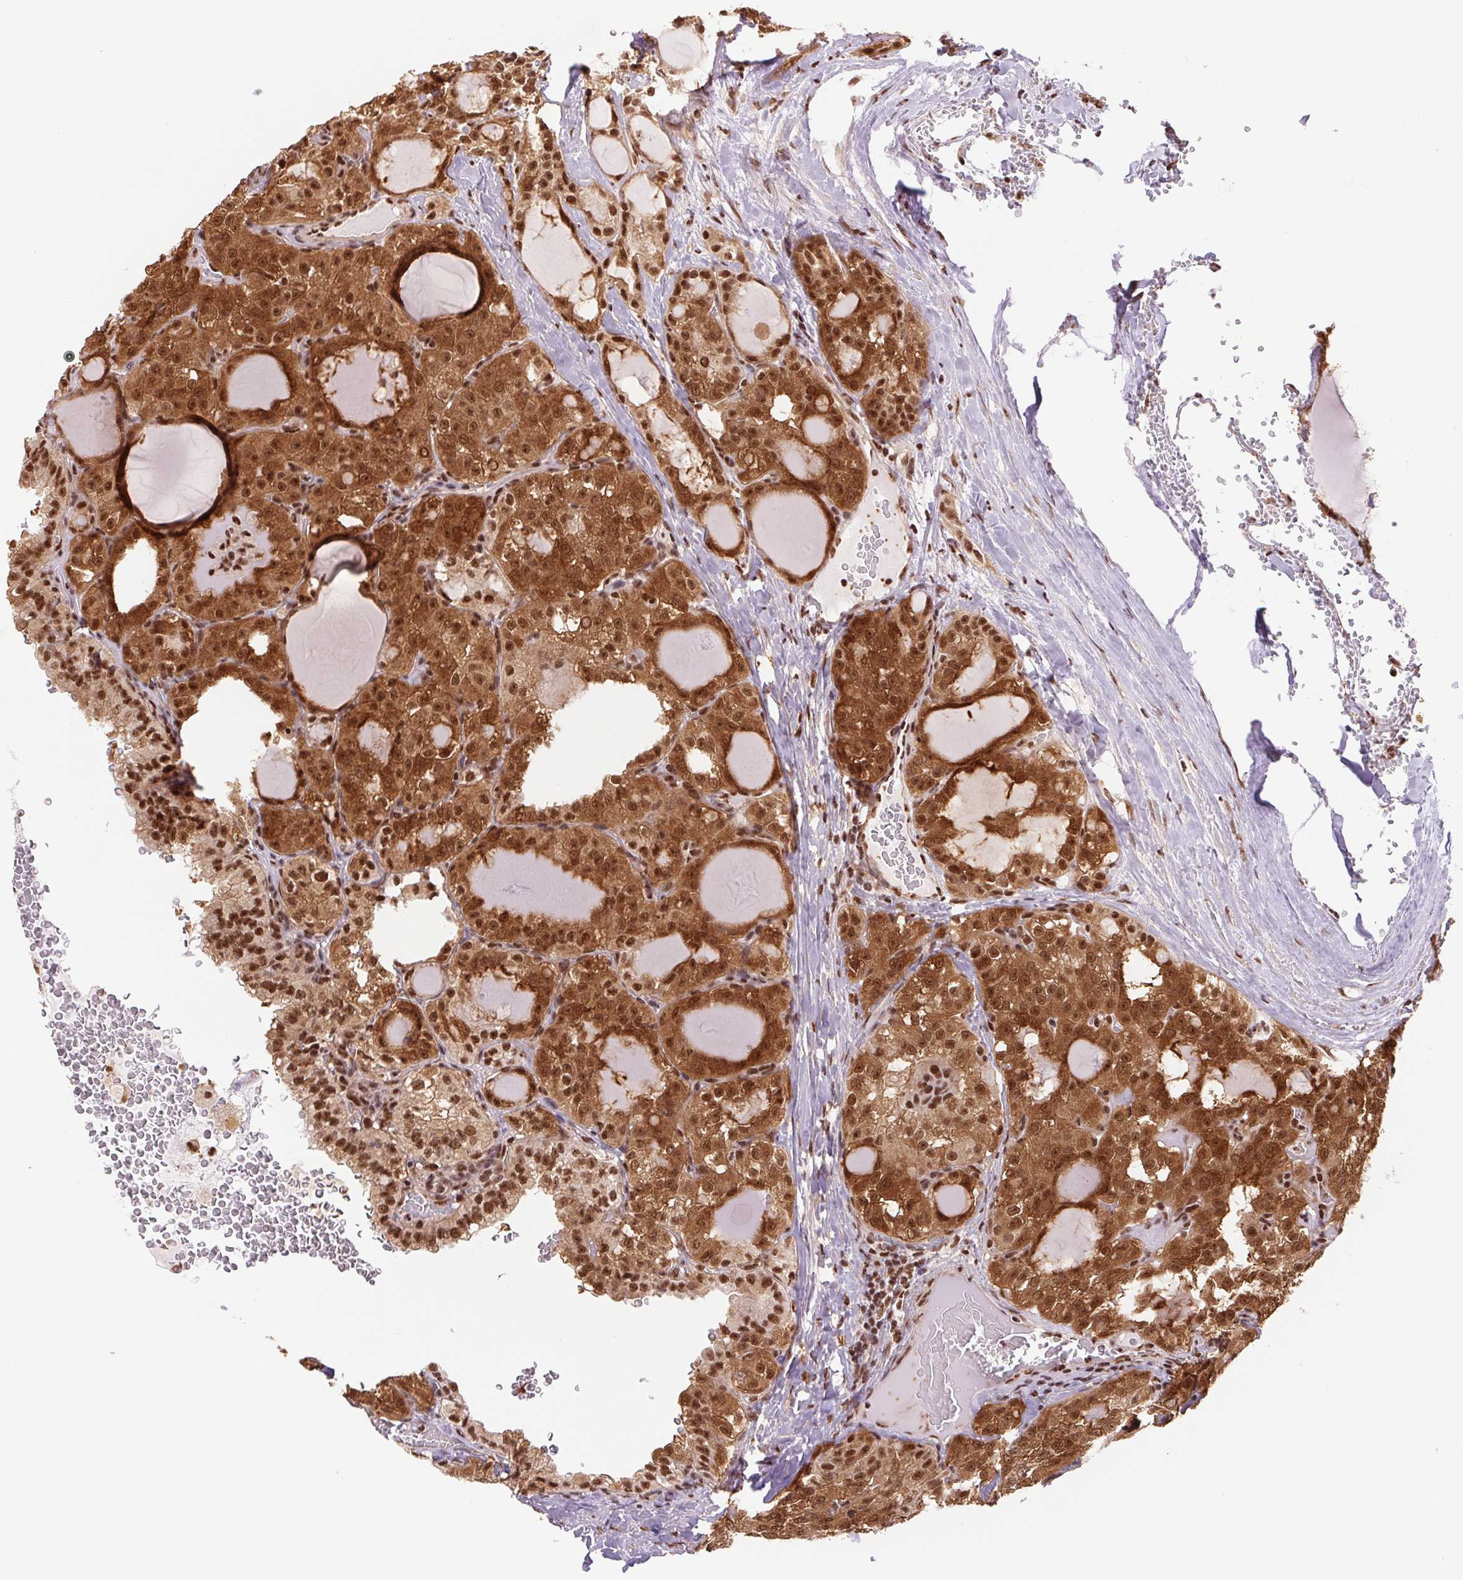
{"staining": {"intensity": "strong", "quantity": ">75%", "location": "cytoplasmic/membranous,nuclear"}, "tissue": "thyroid cancer", "cell_type": "Tumor cells", "image_type": "cancer", "snomed": [{"axis": "morphology", "description": "Papillary adenocarcinoma, NOS"}, {"axis": "topography", "description": "Thyroid gland"}], "caption": "Thyroid cancer (papillary adenocarcinoma) stained for a protein (brown) demonstrates strong cytoplasmic/membranous and nuclear positive positivity in about >75% of tumor cells.", "gene": "CWC25", "patient": {"sex": "male", "age": 20}}